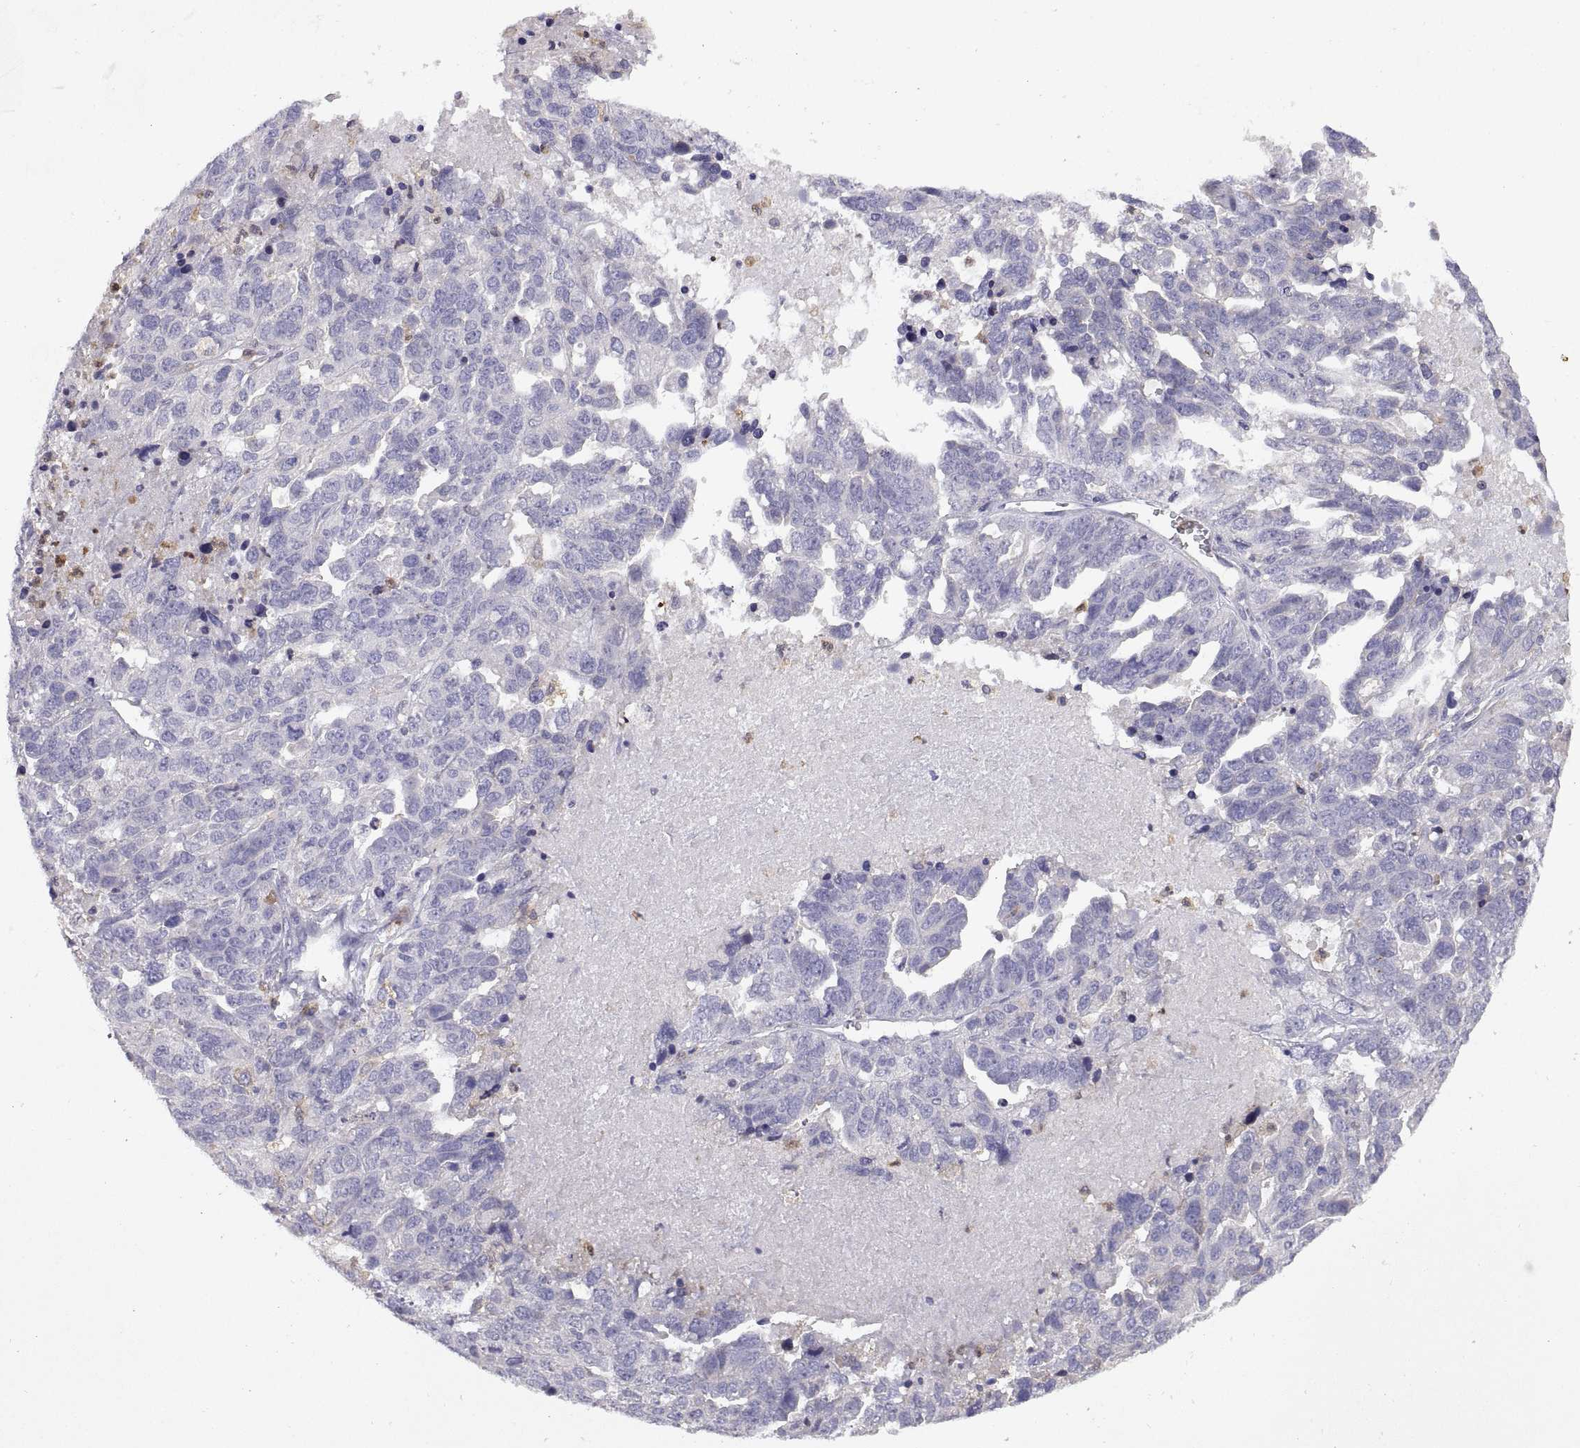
{"staining": {"intensity": "negative", "quantity": "none", "location": "none"}, "tissue": "ovarian cancer", "cell_type": "Tumor cells", "image_type": "cancer", "snomed": [{"axis": "morphology", "description": "Cystadenocarcinoma, serous, NOS"}, {"axis": "topography", "description": "Ovary"}], "caption": "Image shows no protein positivity in tumor cells of ovarian cancer (serous cystadenocarcinoma) tissue.", "gene": "DOK3", "patient": {"sex": "female", "age": 71}}